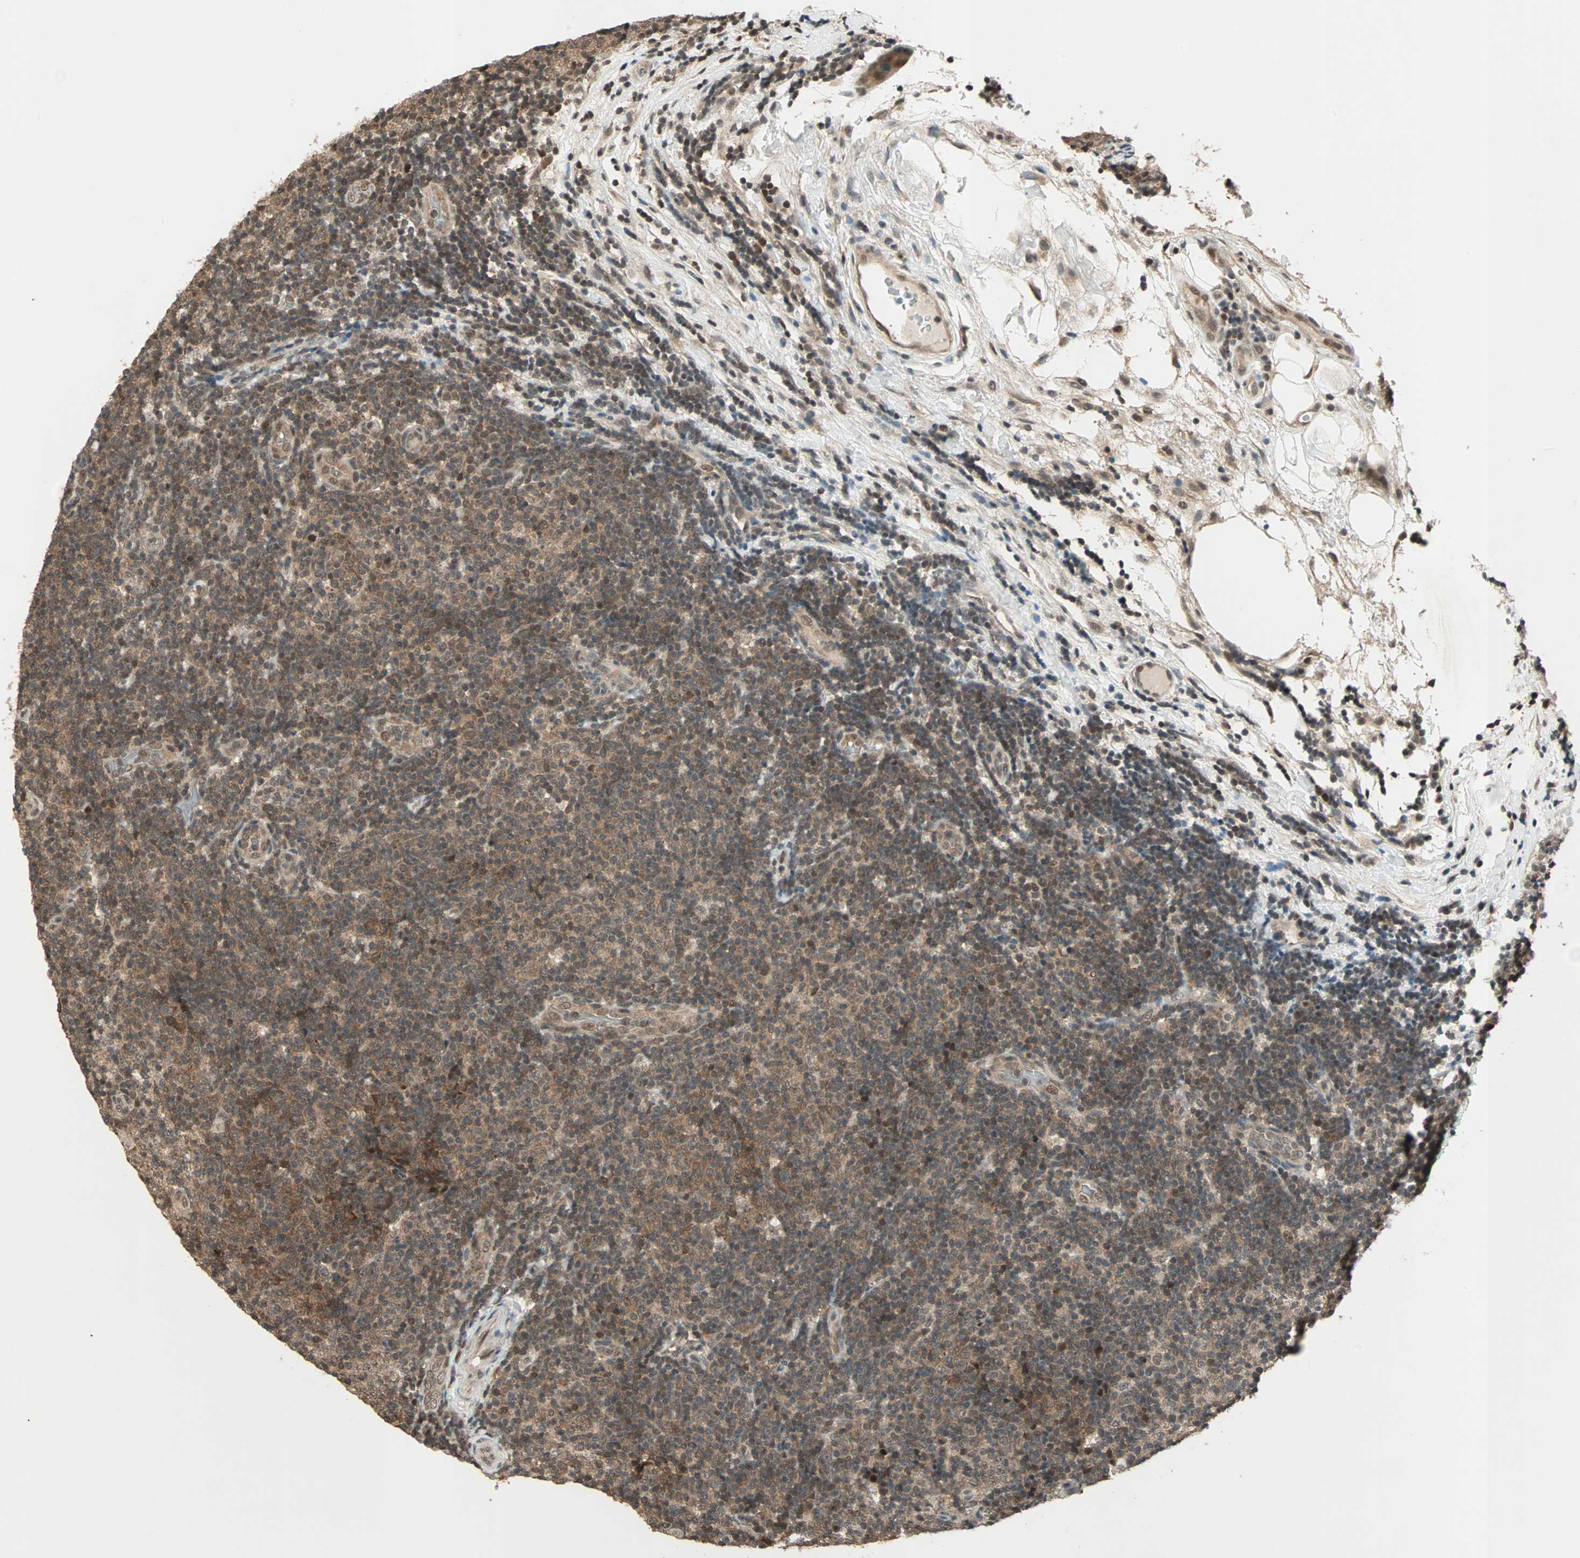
{"staining": {"intensity": "moderate", "quantity": ">75%", "location": "cytoplasmic/membranous,nuclear"}, "tissue": "lymphoma", "cell_type": "Tumor cells", "image_type": "cancer", "snomed": [{"axis": "morphology", "description": "Malignant lymphoma, non-Hodgkin's type, Low grade"}, {"axis": "topography", "description": "Lymph node"}], "caption": "This is an image of immunohistochemistry (IHC) staining of low-grade malignant lymphoma, non-Hodgkin's type, which shows moderate expression in the cytoplasmic/membranous and nuclear of tumor cells.", "gene": "ZNF44", "patient": {"sex": "male", "age": 83}}